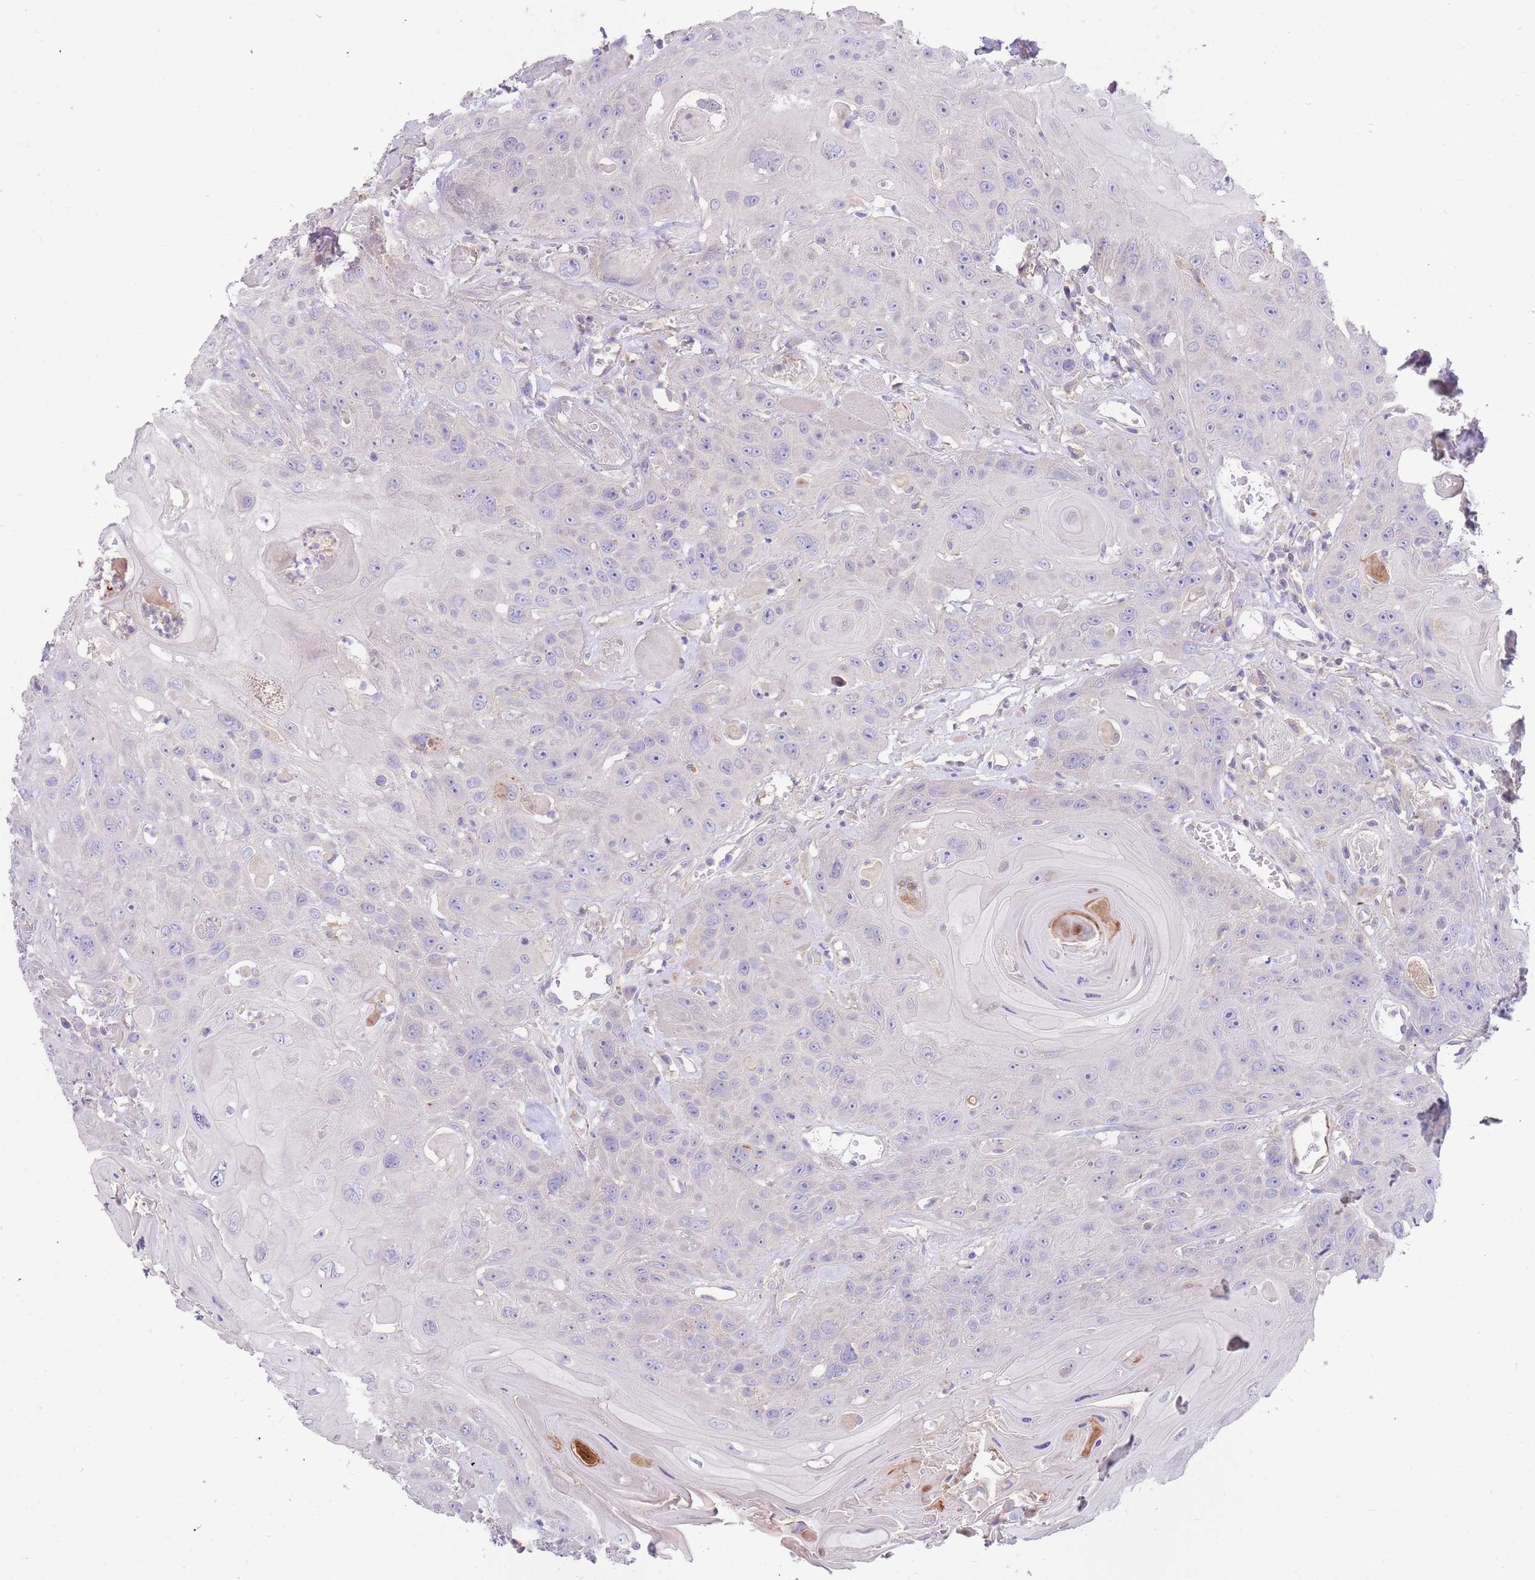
{"staining": {"intensity": "negative", "quantity": "none", "location": "none"}, "tissue": "head and neck cancer", "cell_type": "Tumor cells", "image_type": "cancer", "snomed": [{"axis": "morphology", "description": "Squamous cell carcinoma, NOS"}, {"axis": "topography", "description": "Head-Neck"}], "caption": "An immunohistochemistry image of squamous cell carcinoma (head and neck) is shown. There is no staining in tumor cells of squamous cell carcinoma (head and neck).", "gene": "BORCS5", "patient": {"sex": "female", "age": 59}}